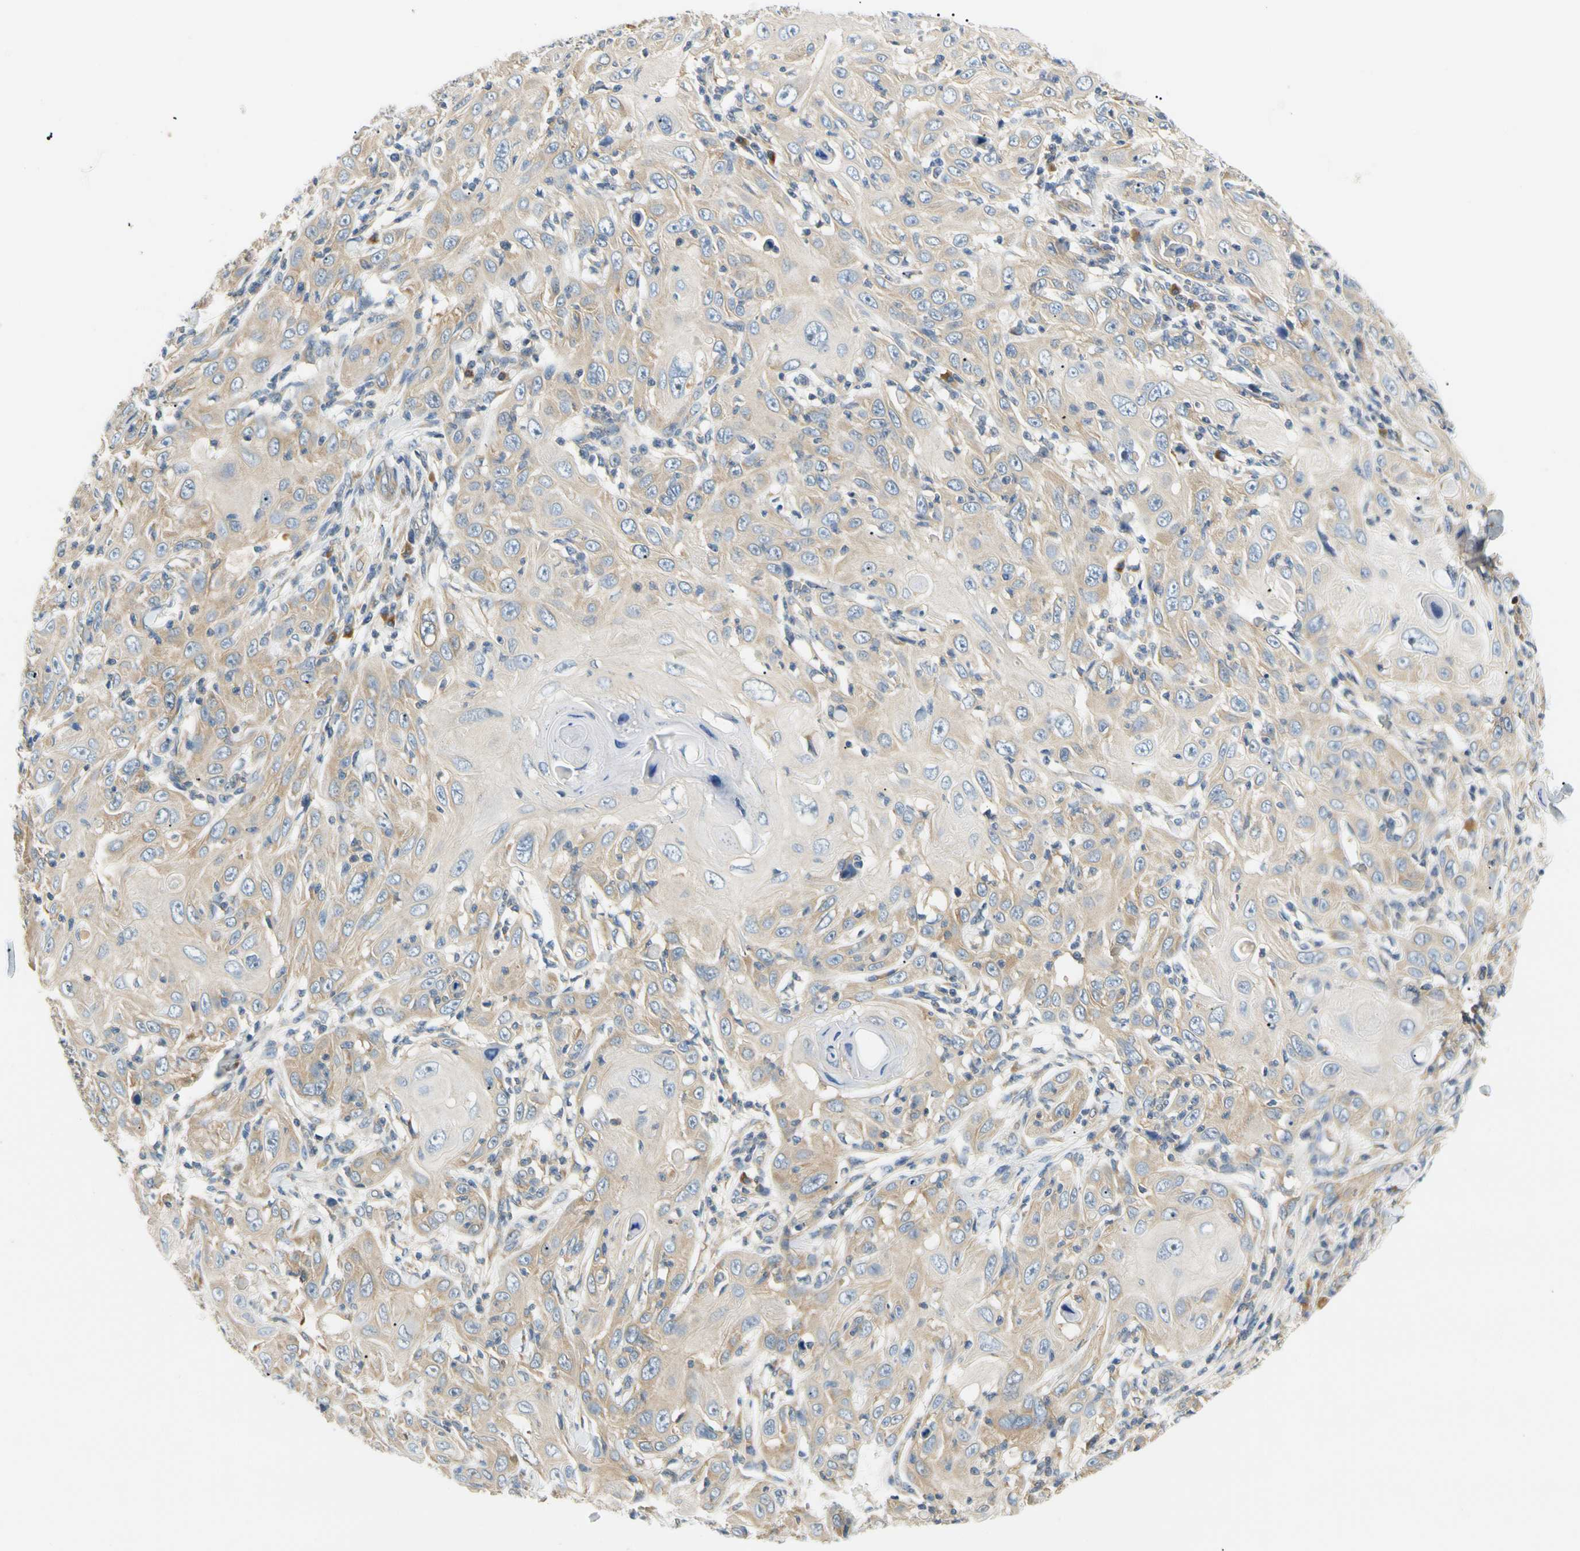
{"staining": {"intensity": "weak", "quantity": ">75%", "location": "cytoplasmic/membranous"}, "tissue": "skin cancer", "cell_type": "Tumor cells", "image_type": "cancer", "snomed": [{"axis": "morphology", "description": "Squamous cell carcinoma, NOS"}, {"axis": "topography", "description": "Skin"}], "caption": "IHC micrograph of human squamous cell carcinoma (skin) stained for a protein (brown), which demonstrates low levels of weak cytoplasmic/membranous positivity in approximately >75% of tumor cells.", "gene": "LRRC47", "patient": {"sex": "female", "age": 88}}